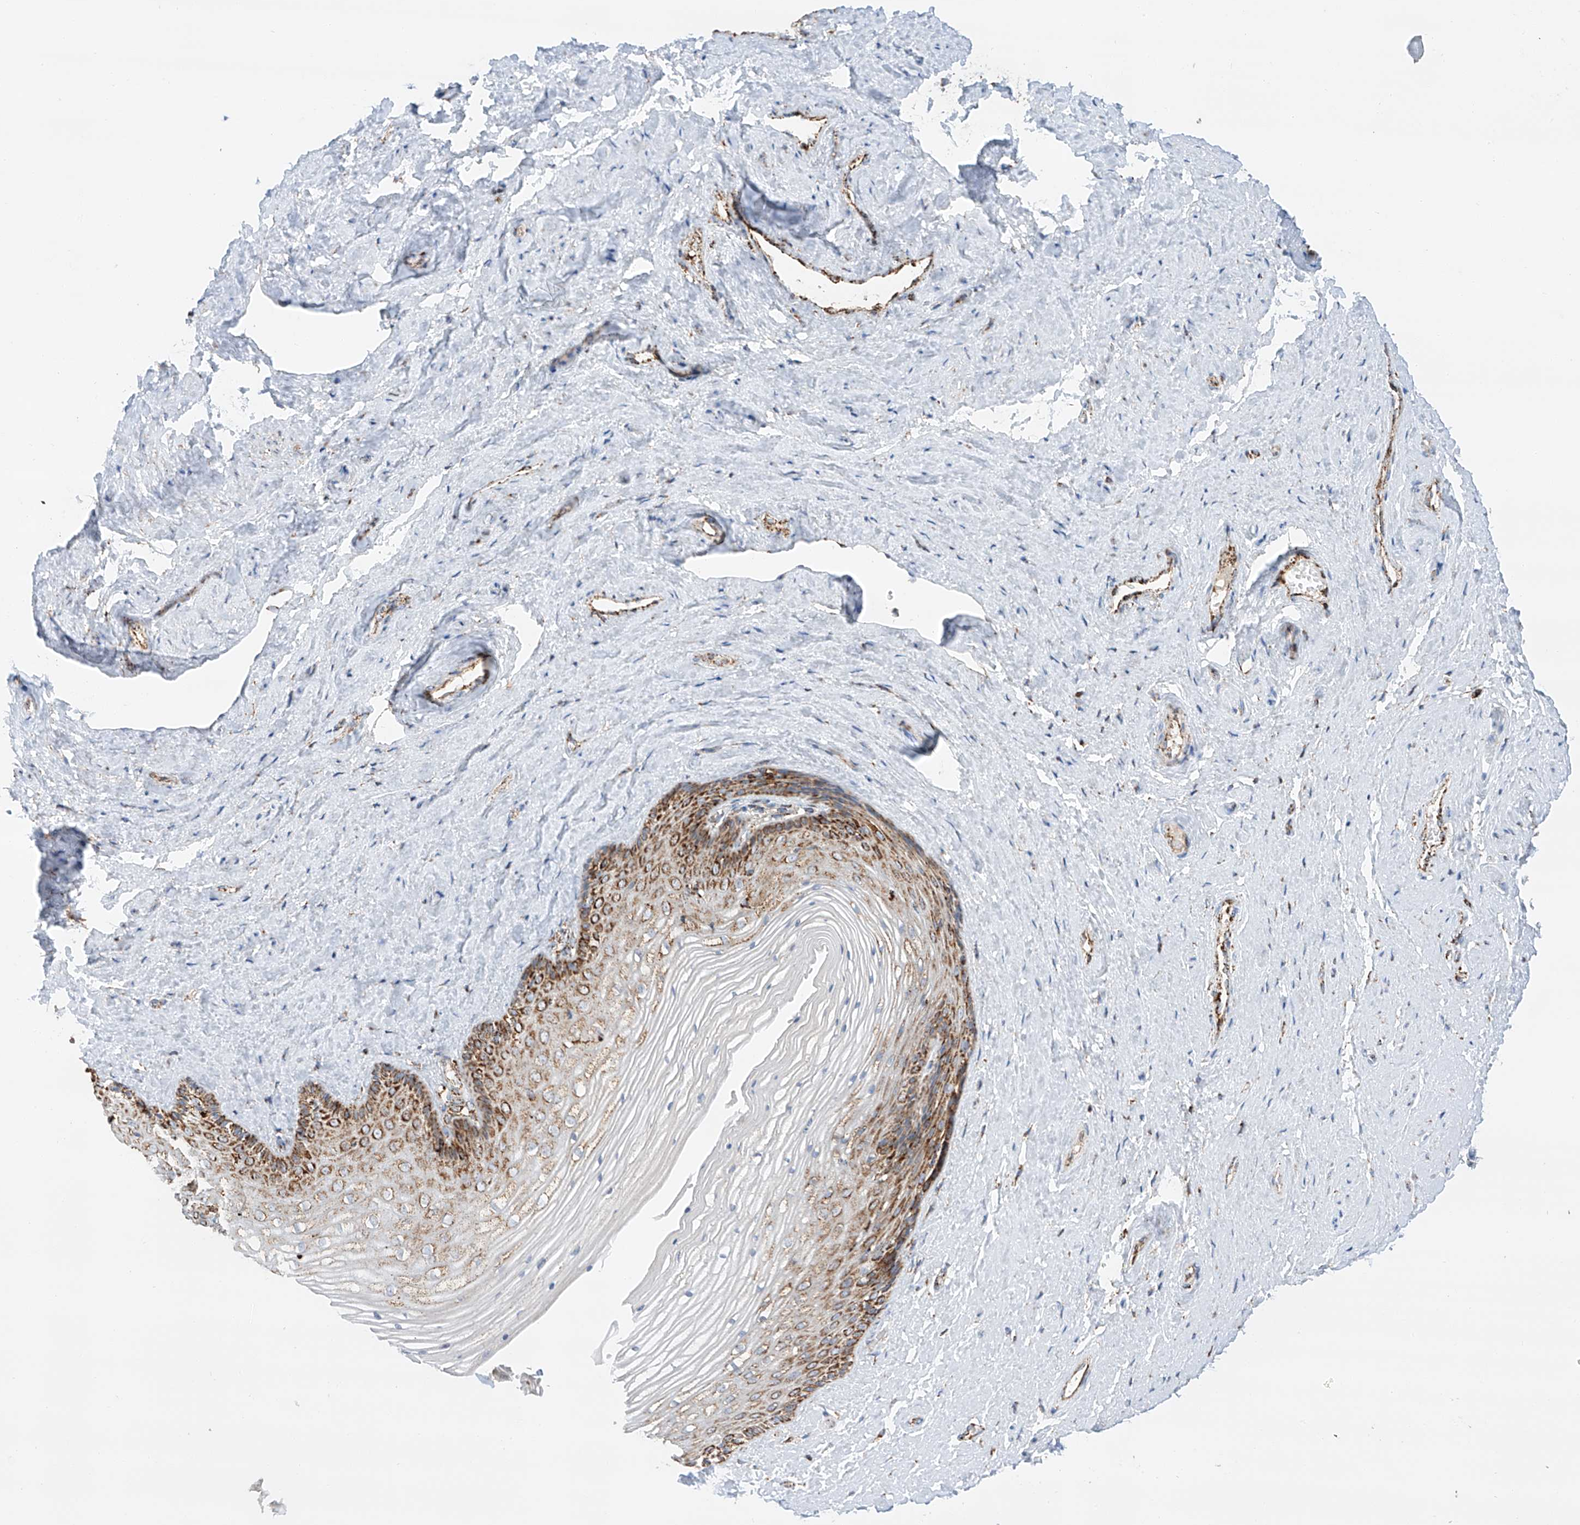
{"staining": {"intensity": "strong", "quantity": "25%-75%", "location": "cytoplasmic/membranous"}, "tissue": "vagina", "cell_type": "Squamous epithelial cells", "image_type": "normal", "snomed": [{"axis": "morphology", "description": "Normal tissue, NOS"}, {"axis": "topography", "description": "Vagina"}, {"axis": "topography", "description": "Cervix"}], "caption": "Normal vagina was stained to show a protein in brown. There is high levels of strong cytoplasmic/membranous positivity in approximately 25%-75% of squamous epithelial cells.", "gene": "TTC27", "patient": {"sex": "female", "age": 40}}